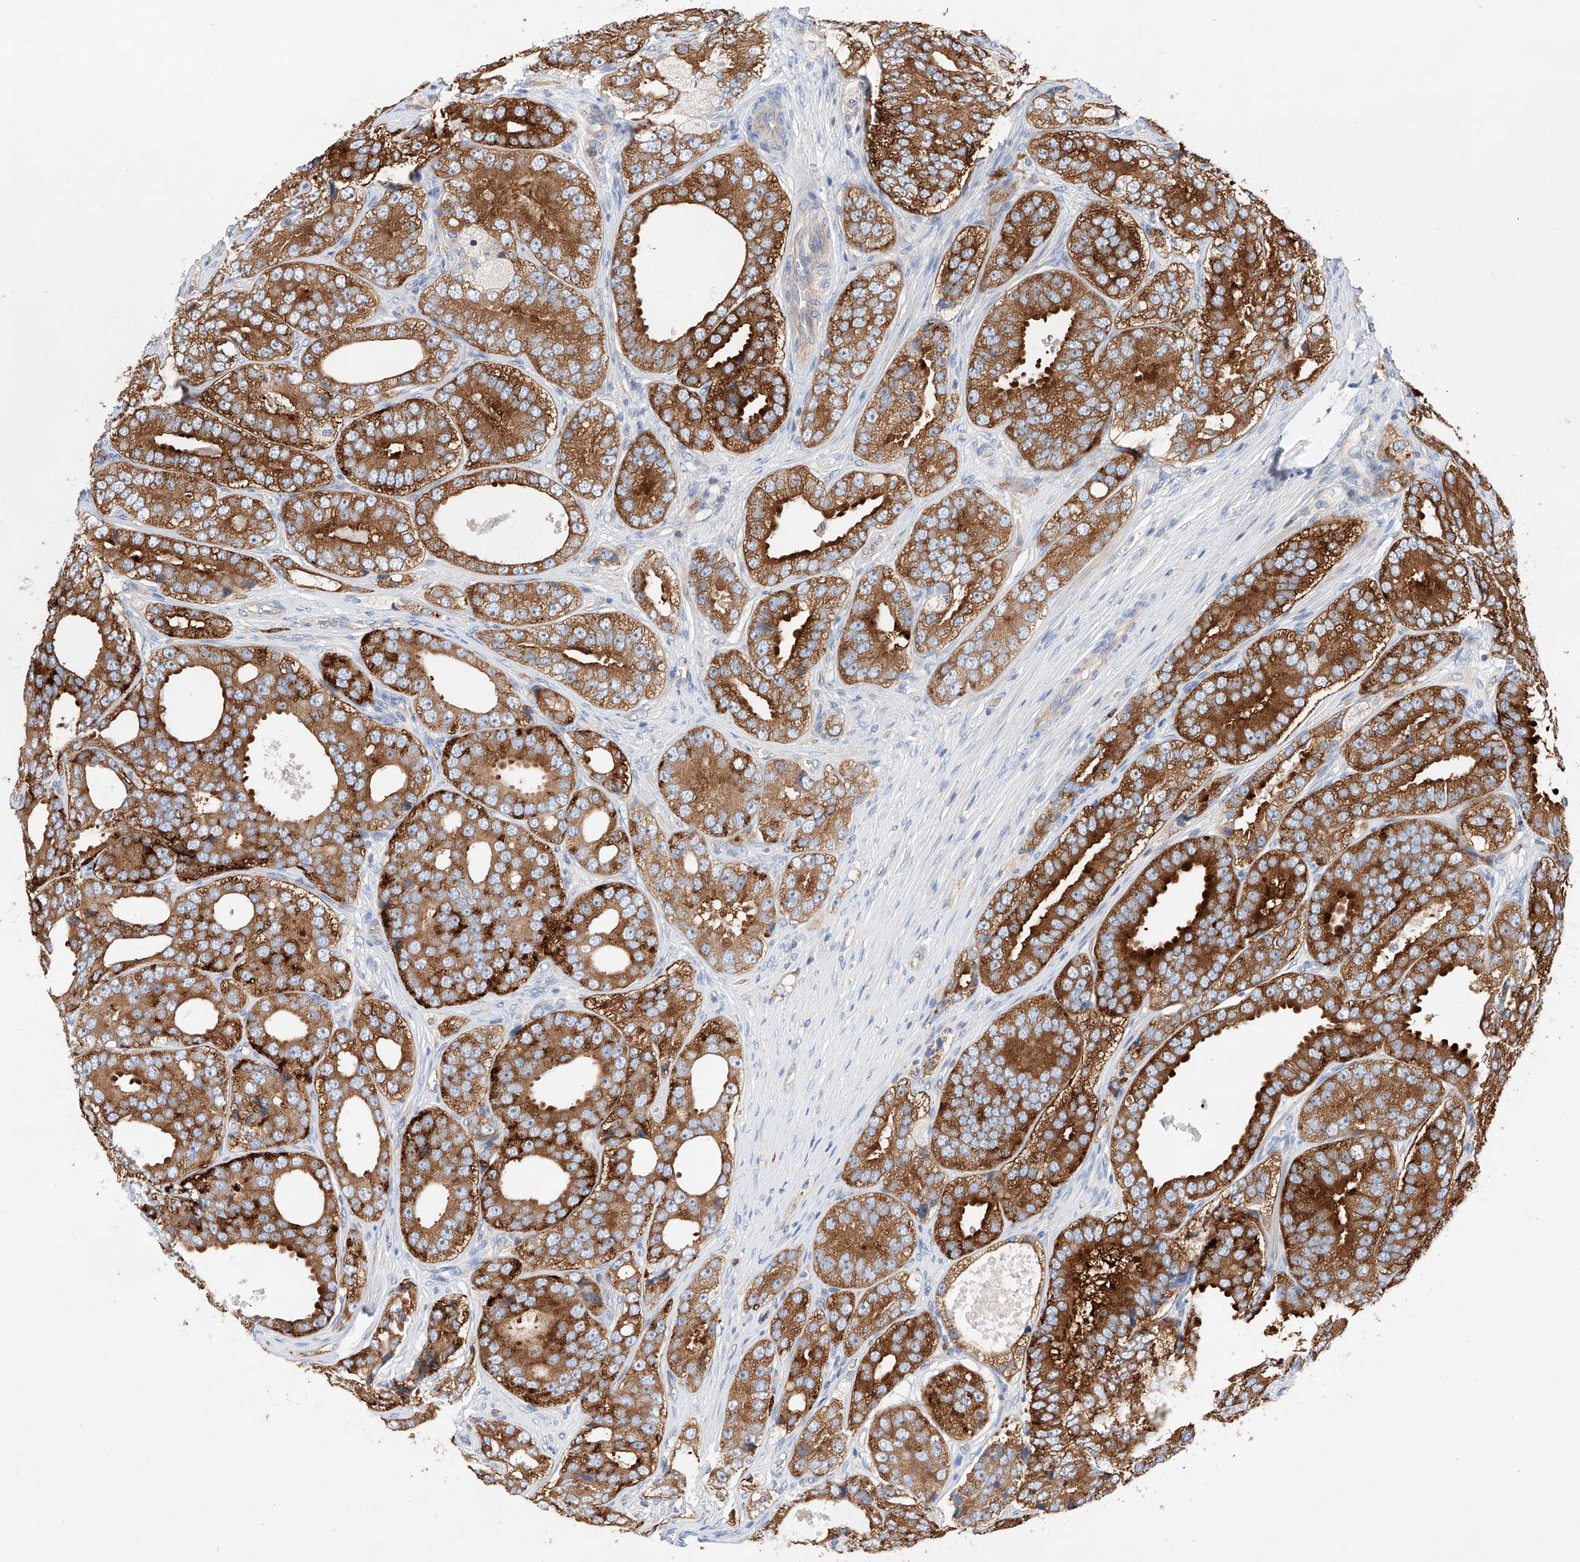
{"staining": {"intensity": "strong", "quantity": ">75%", "location": "cytoplasmic/membranous"}, "tissue": "prostate cancer", "cell_type": "Tumor cells", "image_type": "cancer", "snomed": [{"axis": "morphology", "description": "Adenocarcinoma, High grade"}, {"axis": "topography", "description": "Prostate"}], "caption": "Immunohistochemical staining of prostate cancer (high-grade adenocarcinoma) exhibits strong cytoplasmic/membranous protein staining in approximately >75% of tumor cells.", "gene": "GLMN", "patient": {"sex": "male", "age": 56}}